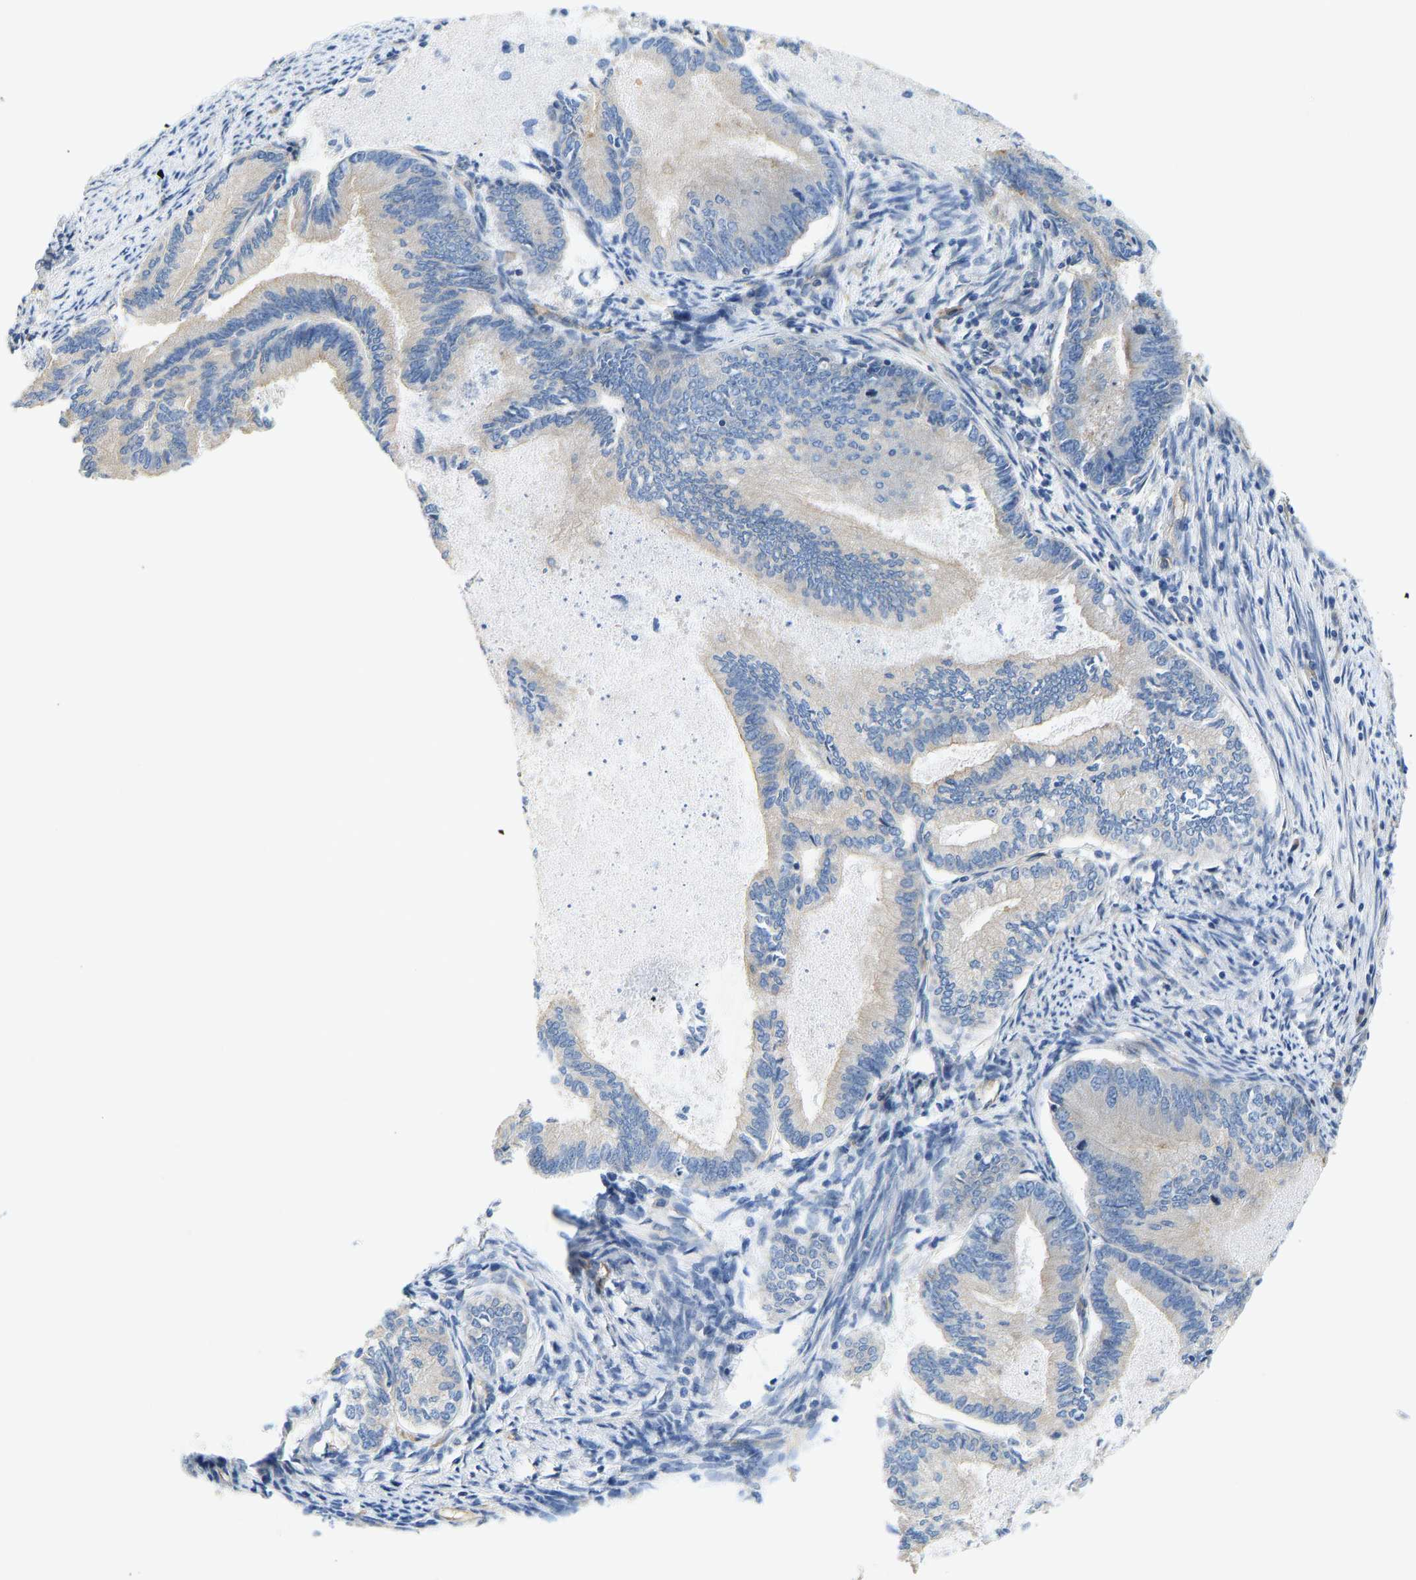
{"staining": {"intensity": "negative", "quantity": "none", "location": "none"}, "tissue": "endometrial cancer", "cell_type": "Tumor cells", "image_type": "cancer", "snomed": [{"axis": "morphology", "description": "Adenocarcinoma, NOS"}, {"axis": "topography", "description": "Endometrium"}], "caption": "Endometrial cancer was stained to show a protein in brown. There is no significant positivity in tumor cells. Brightfield microscopy of IHC stained with DAB (3,3'-diaminobenzidine) (brown) and hematoxylin (blue), captured at high magnification.", "gene": "CHAD", "patient": {"sex": "female", "age": 86}}